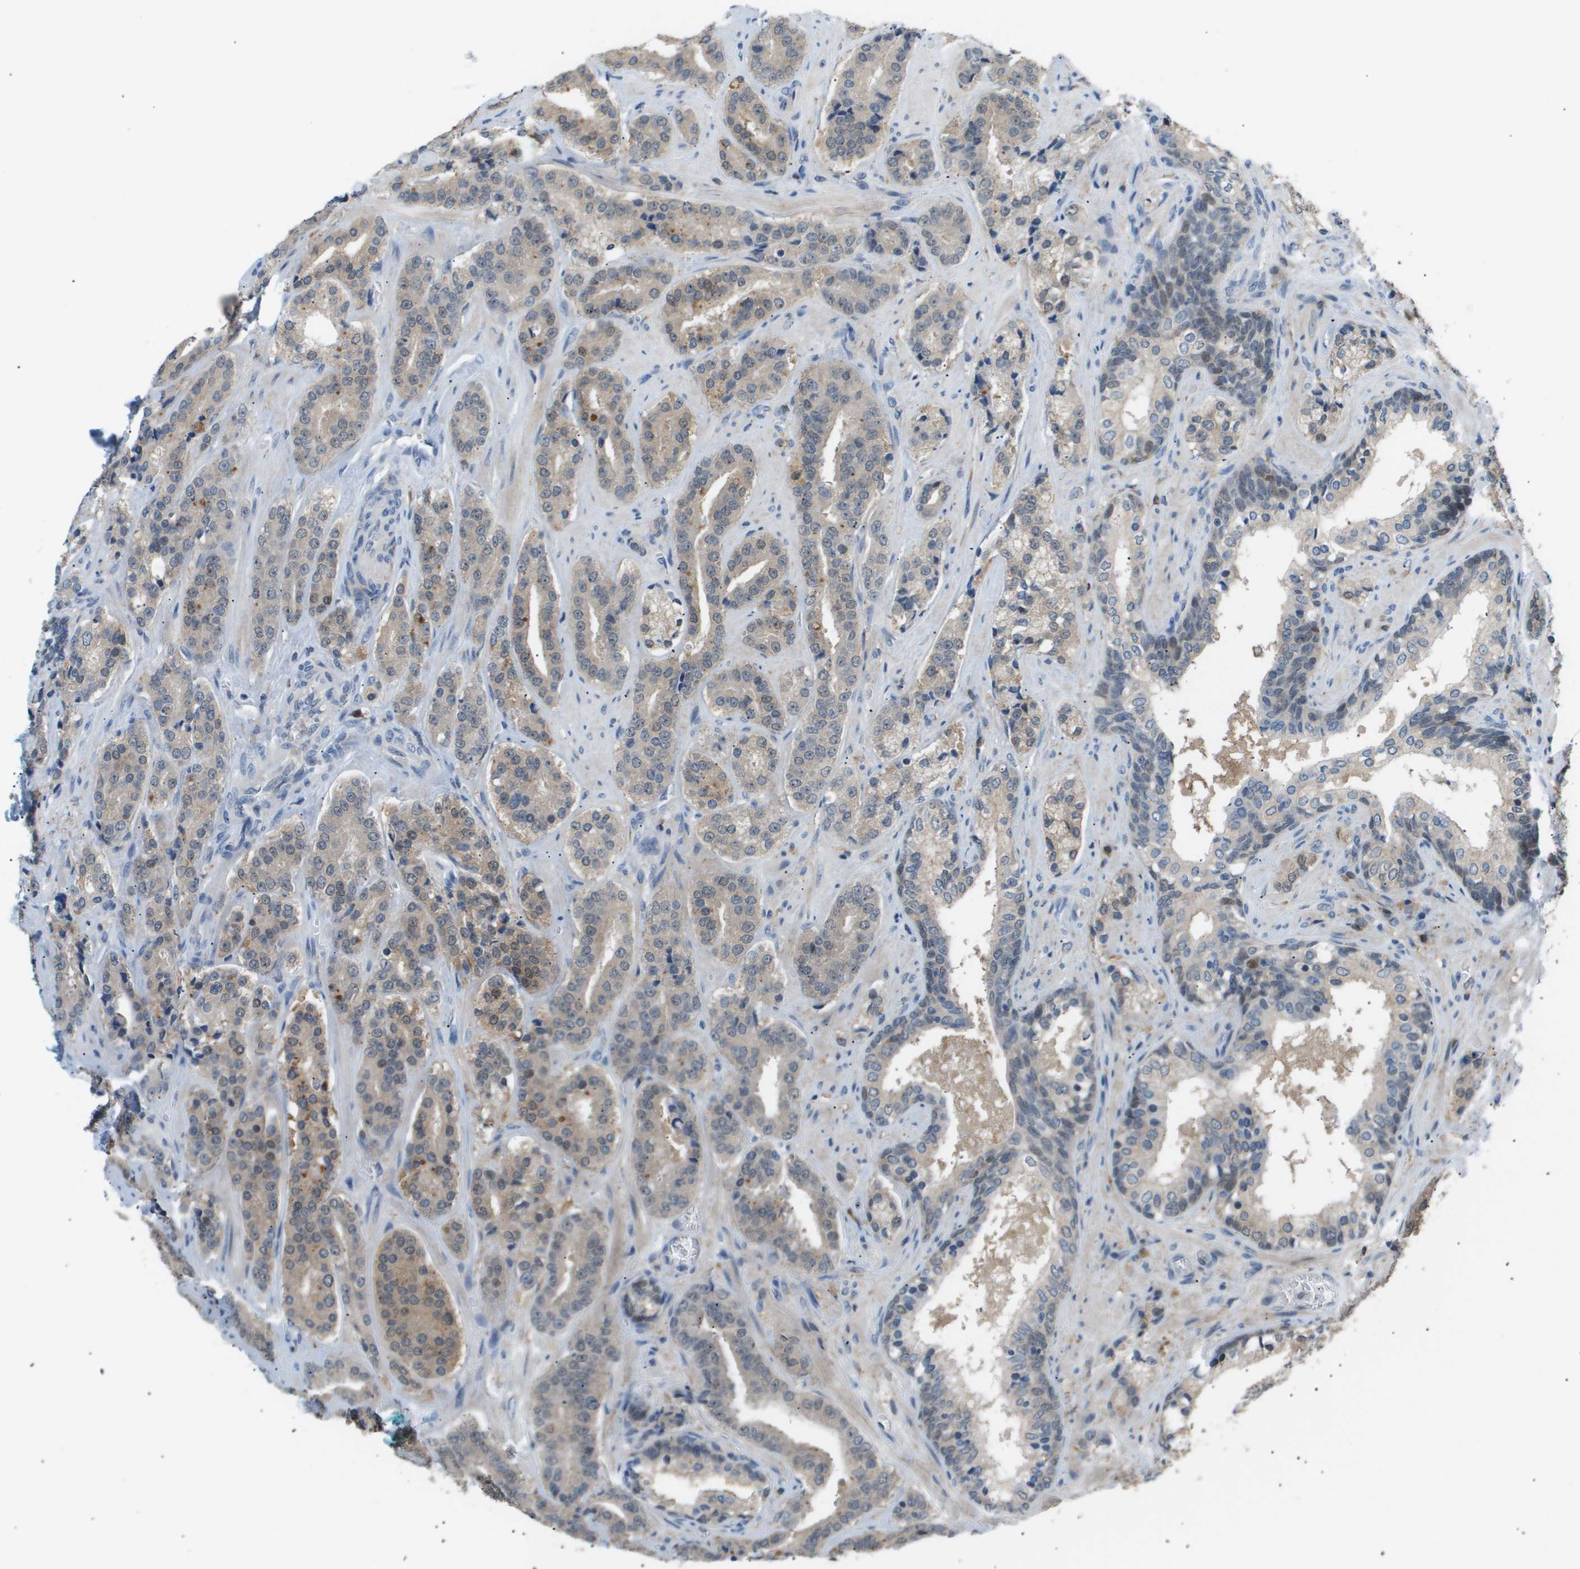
{"staining": {"intensity": "weak", "quantity": "<25%", "location": "cytoplasmic/membranous,nuclear"}, "tissue": "prostate cancer", "cell_type": "Tumor cells", "image_type": "cancer", "snomed": [{"axis": "morphology", "description": "Adenocarcinoma, High grade"}, {"axis": "topography", "description": "Prostate"}], "caption": "The immunohistochemistry (IHC) histopathology image has no significant staining in tumor cells of prostate high-grade adenocarcinoma tissue. The staining was performed using DAB to visualize the protein expression in brown, while the nuclei were stained in blue with hematoxylin (Magnification: 20x).", "gene": "AKR1A1", "patient": {"sex": "male", "age": 60}}